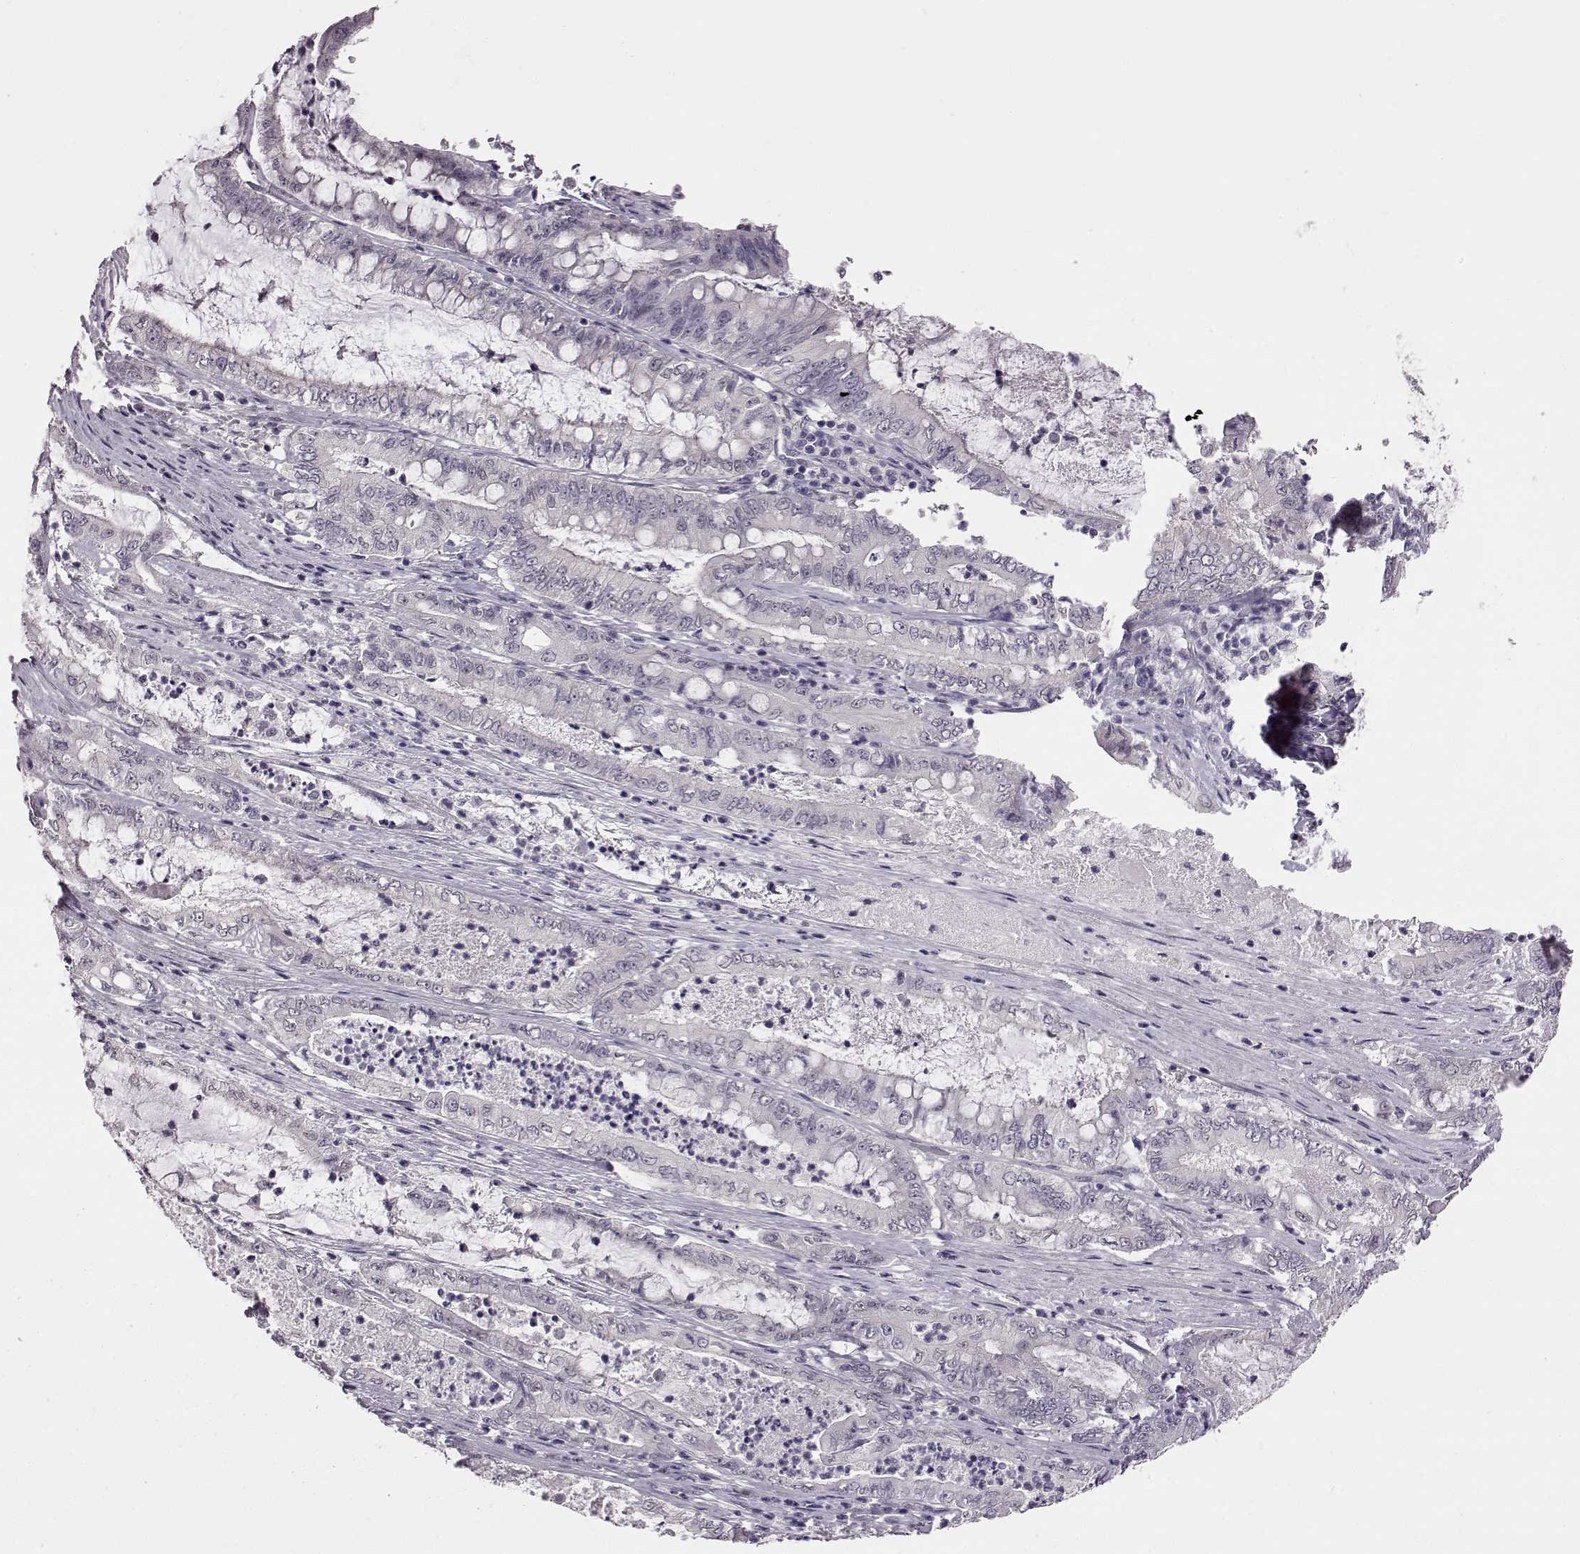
{"staining": {"intensity": "negative", "quantity": "none", "location": "none"}, "tissue": "pancreatic cancer", "cell_type": "Tumor cells", "image_type": "cancer", "snomed": [{"axis": "morphology", "description": "Adenocarcinoma, NOS"}, {"axis": "topography", "description": "Pancreas"}], "caption": "Photomicrograph shows no protein staining in tumor cells of adenocarcinoma (pancreatic) tissue.", "gene": "C10orf62", "patient": {"sex": "male", "age": 71}}